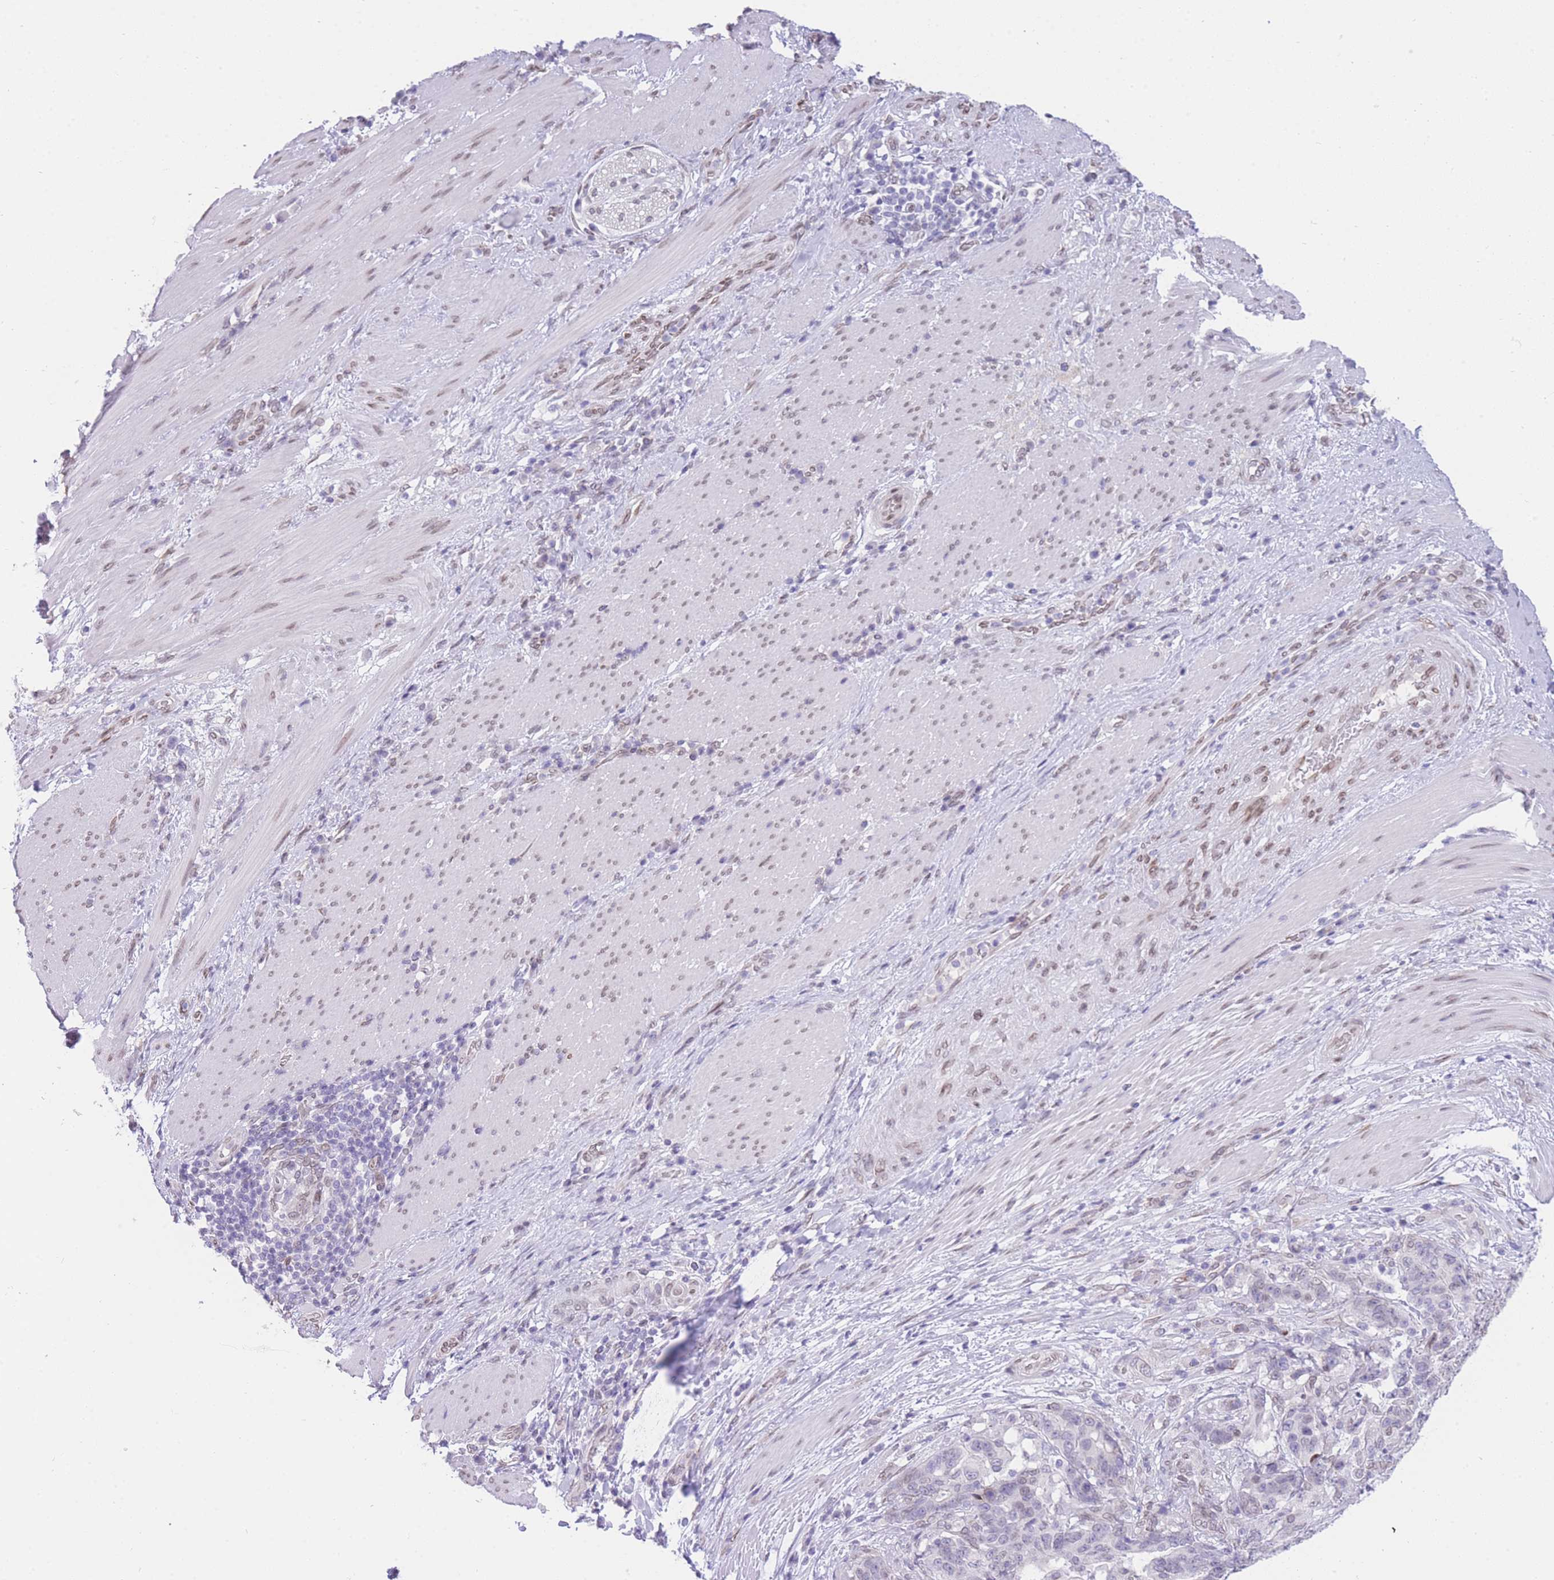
{"staining": {"intensity": "negative", "quantity": "none", "location": "none"}, "tissue": "stomach cancer", "cell_type": "Tumor cells", "image_type": "cancer", "snomed": [{"axis": "morphology", "description": "Normal tissue, NOS"}, {"axis": "morphology", "description": "Adenocarcinoma, NOS"}, {"axis": "topography", "description": "Stomach"}], "caption": "This is an IHC histopathology image of stomach cancer (adenocarcinoma). There is no expression in tumor cells.", "gene": "OR10AD1", "patient": {"sex": "female", "age": 64}}